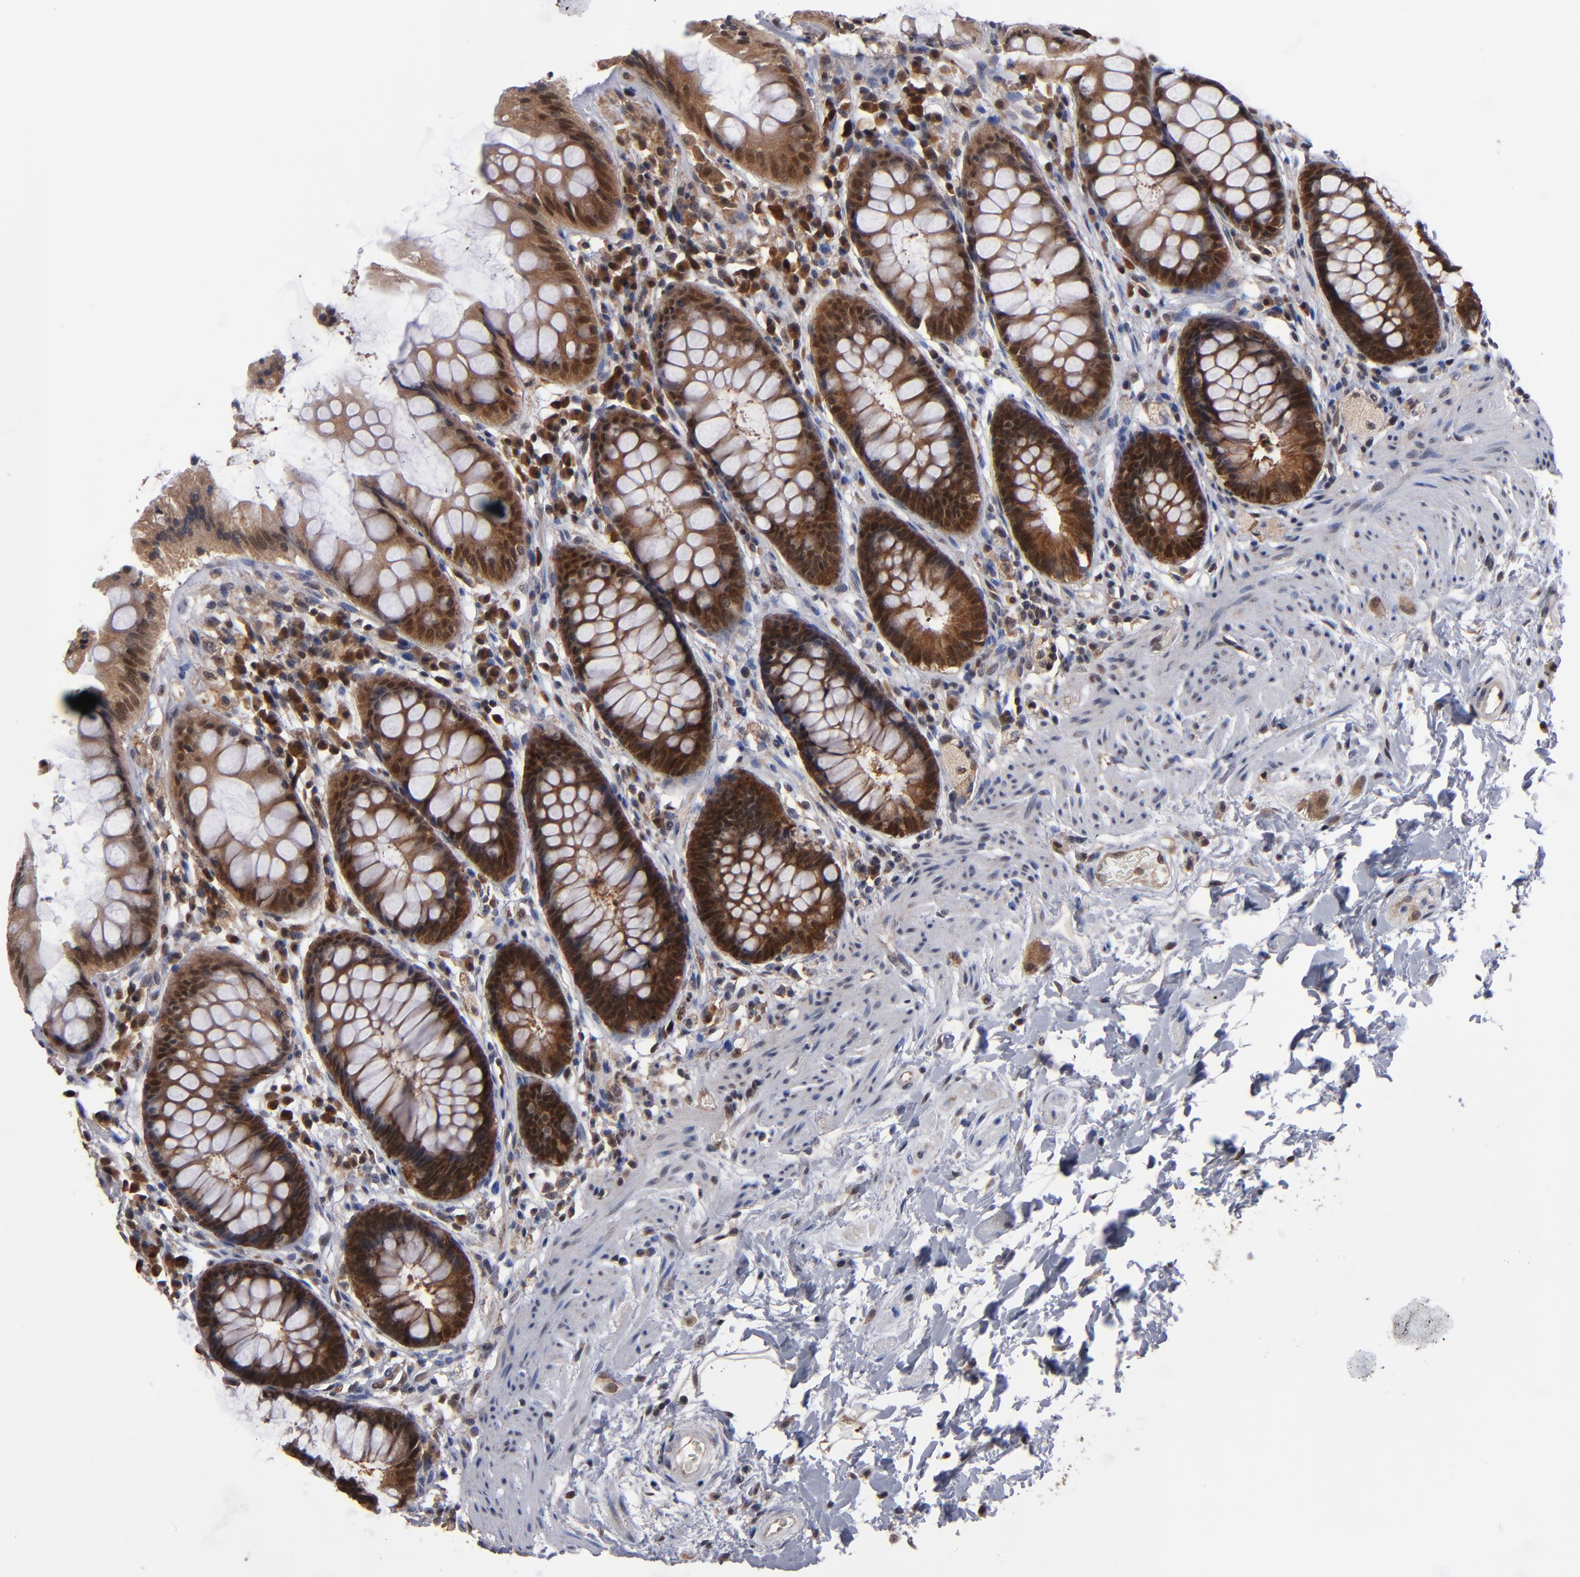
{"staining": {"intensity": "strong", "quantity": ">75%", "location": "cytoplasmic/membranous"}, "tissue": "rectum", "cell_type": "Glandular cells", "image_type": "normal", "snomed": [{"axis": "morphology", "description": "Normal tissue, NOS"}, {"axis": "topography", "description": "Rectum"}], "caption": "The immunohistochemical stain shows strong cytoplasmic/membranous staining in glandular cells of normal rectum. (DAB IHC with brightfield microscopy, high magnification).", "gene": "ALG13", "patient": {"sex": "female", "age": 46}}